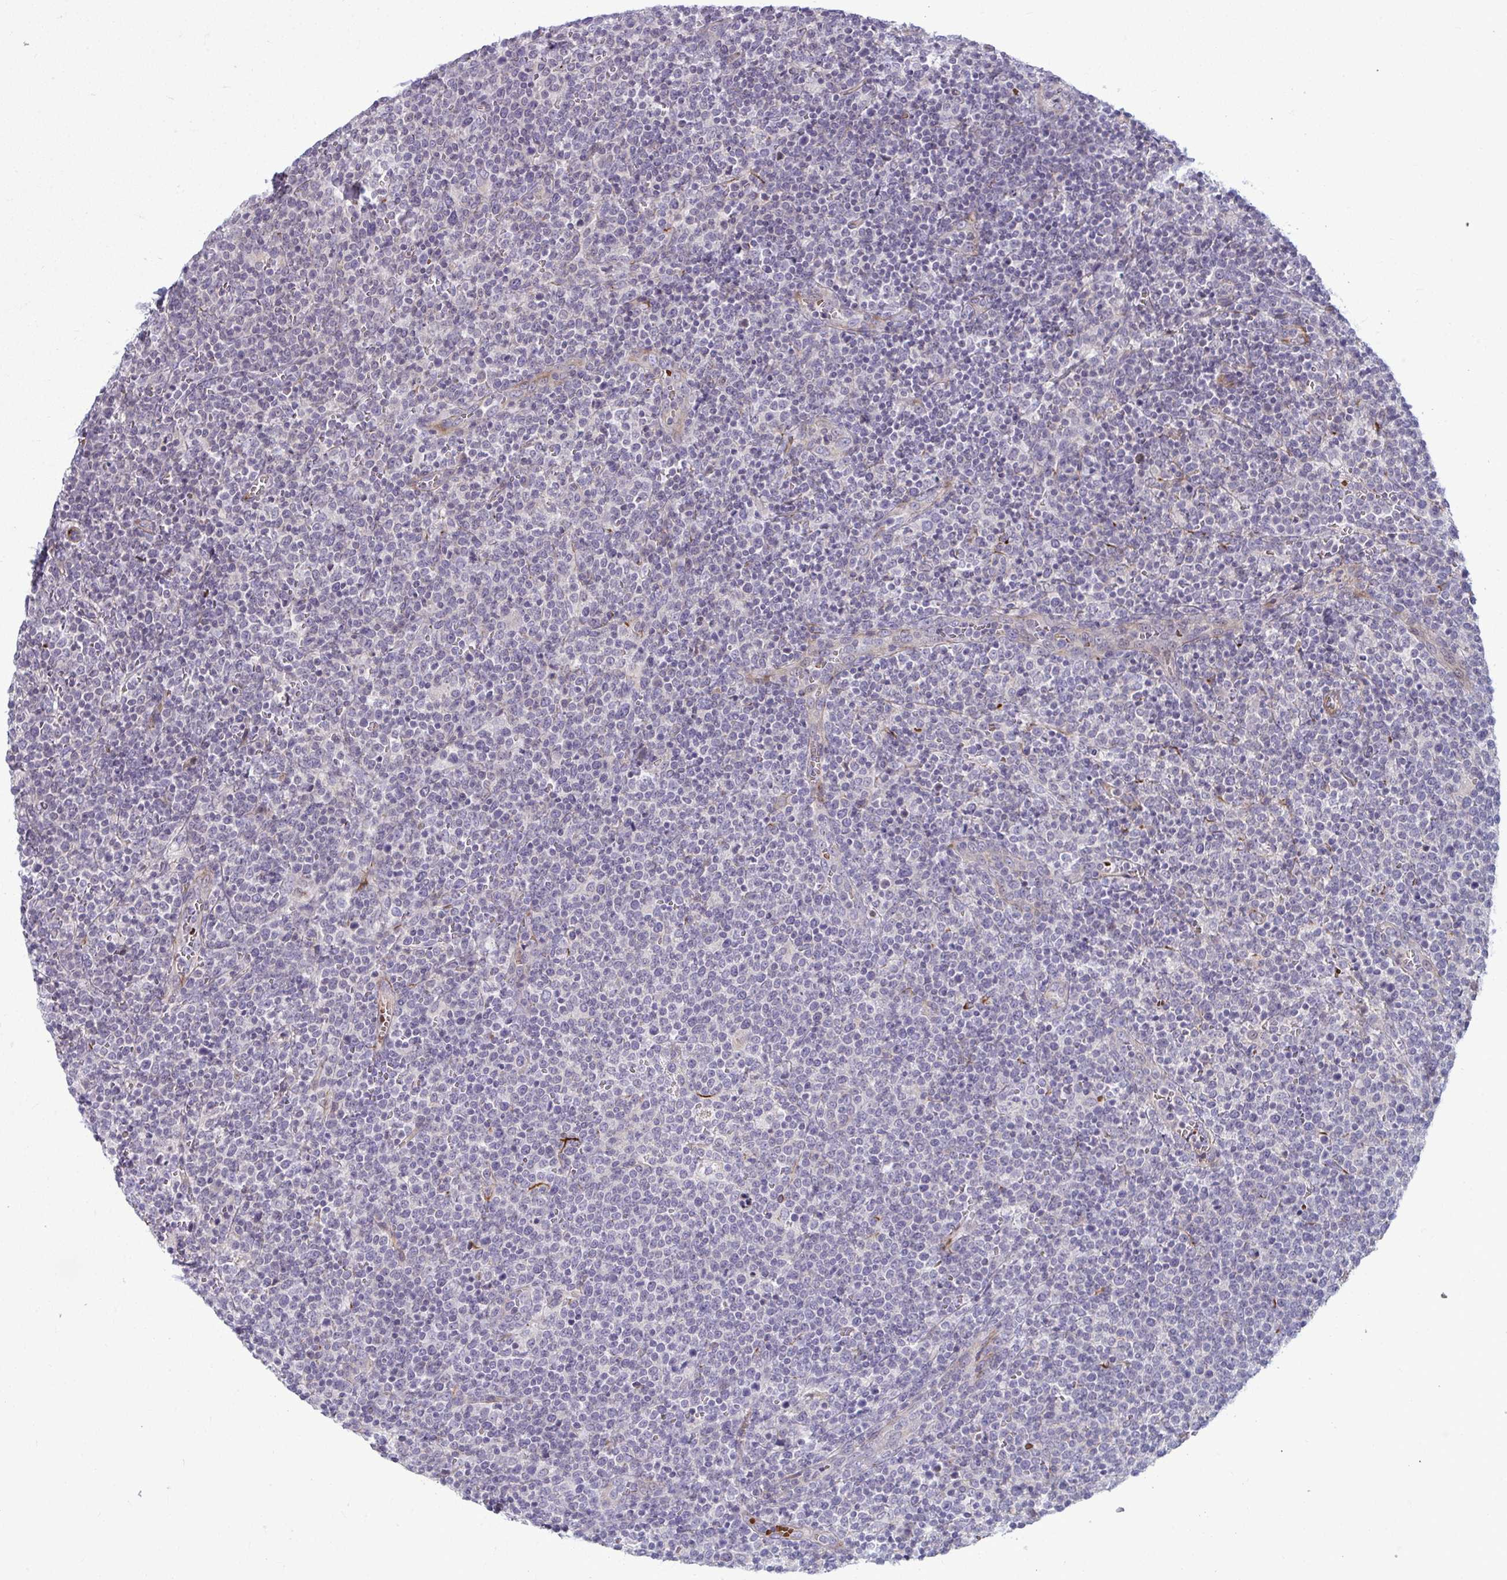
{"staining": {"intensity": "negative", "quantity": "none", "location": "none"}, "tissue": "lymphoma", "cell_type": "Tumor cells", "image_type": "cancer", "snomed": [{"axis": "morphology", "description": "Malignant lymphoma, non-Hodgkin's type, High grade"}, {"axis": "topography", "description": "Lymph node"}], "caption": "This is a histopathology image of immunohistochemistry staining of lymphoma, which shows no positivity in tumor cells.", "gene": "SLC14A1", "patient": {"sex": "male", "age": 61}}